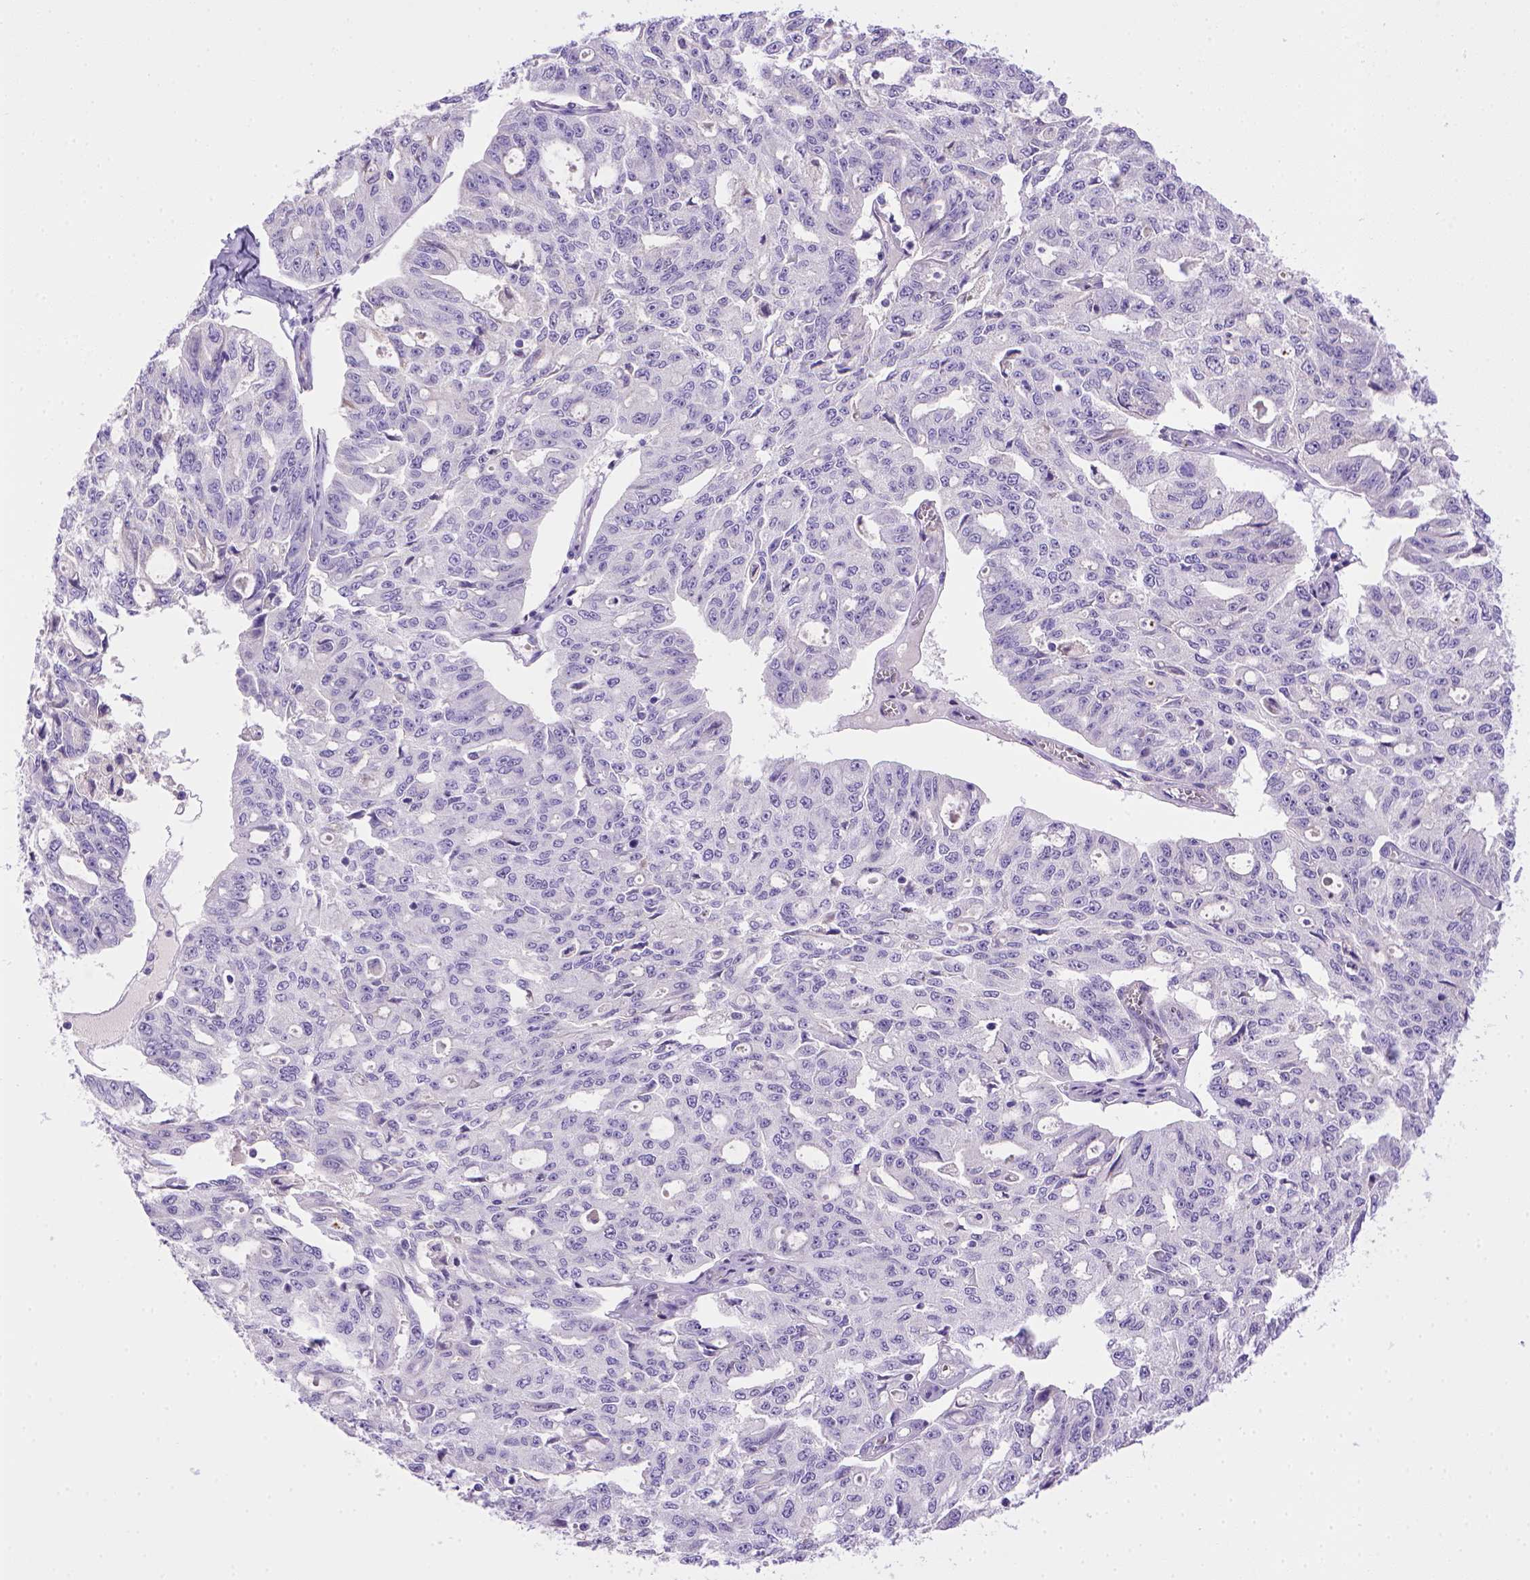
{"staining": {"intensity": "negative", "quantity": "none", "location": "none"}, "tissue": "ovarian cancer", "cell_type": "Tumor cells", "image_type": "cancer", "snomed": [{"axis": "morphology", "description": "Carcinoma, endometroid"}, {"axis": "topography", "description": "Ovary"}], "caption": "Micrograph shows no significant protein positivity in tumor cells of endometroid carcinoma (ovarian).", "gene": "BAAT", "patient": {"sex": "female", "age": 65}}